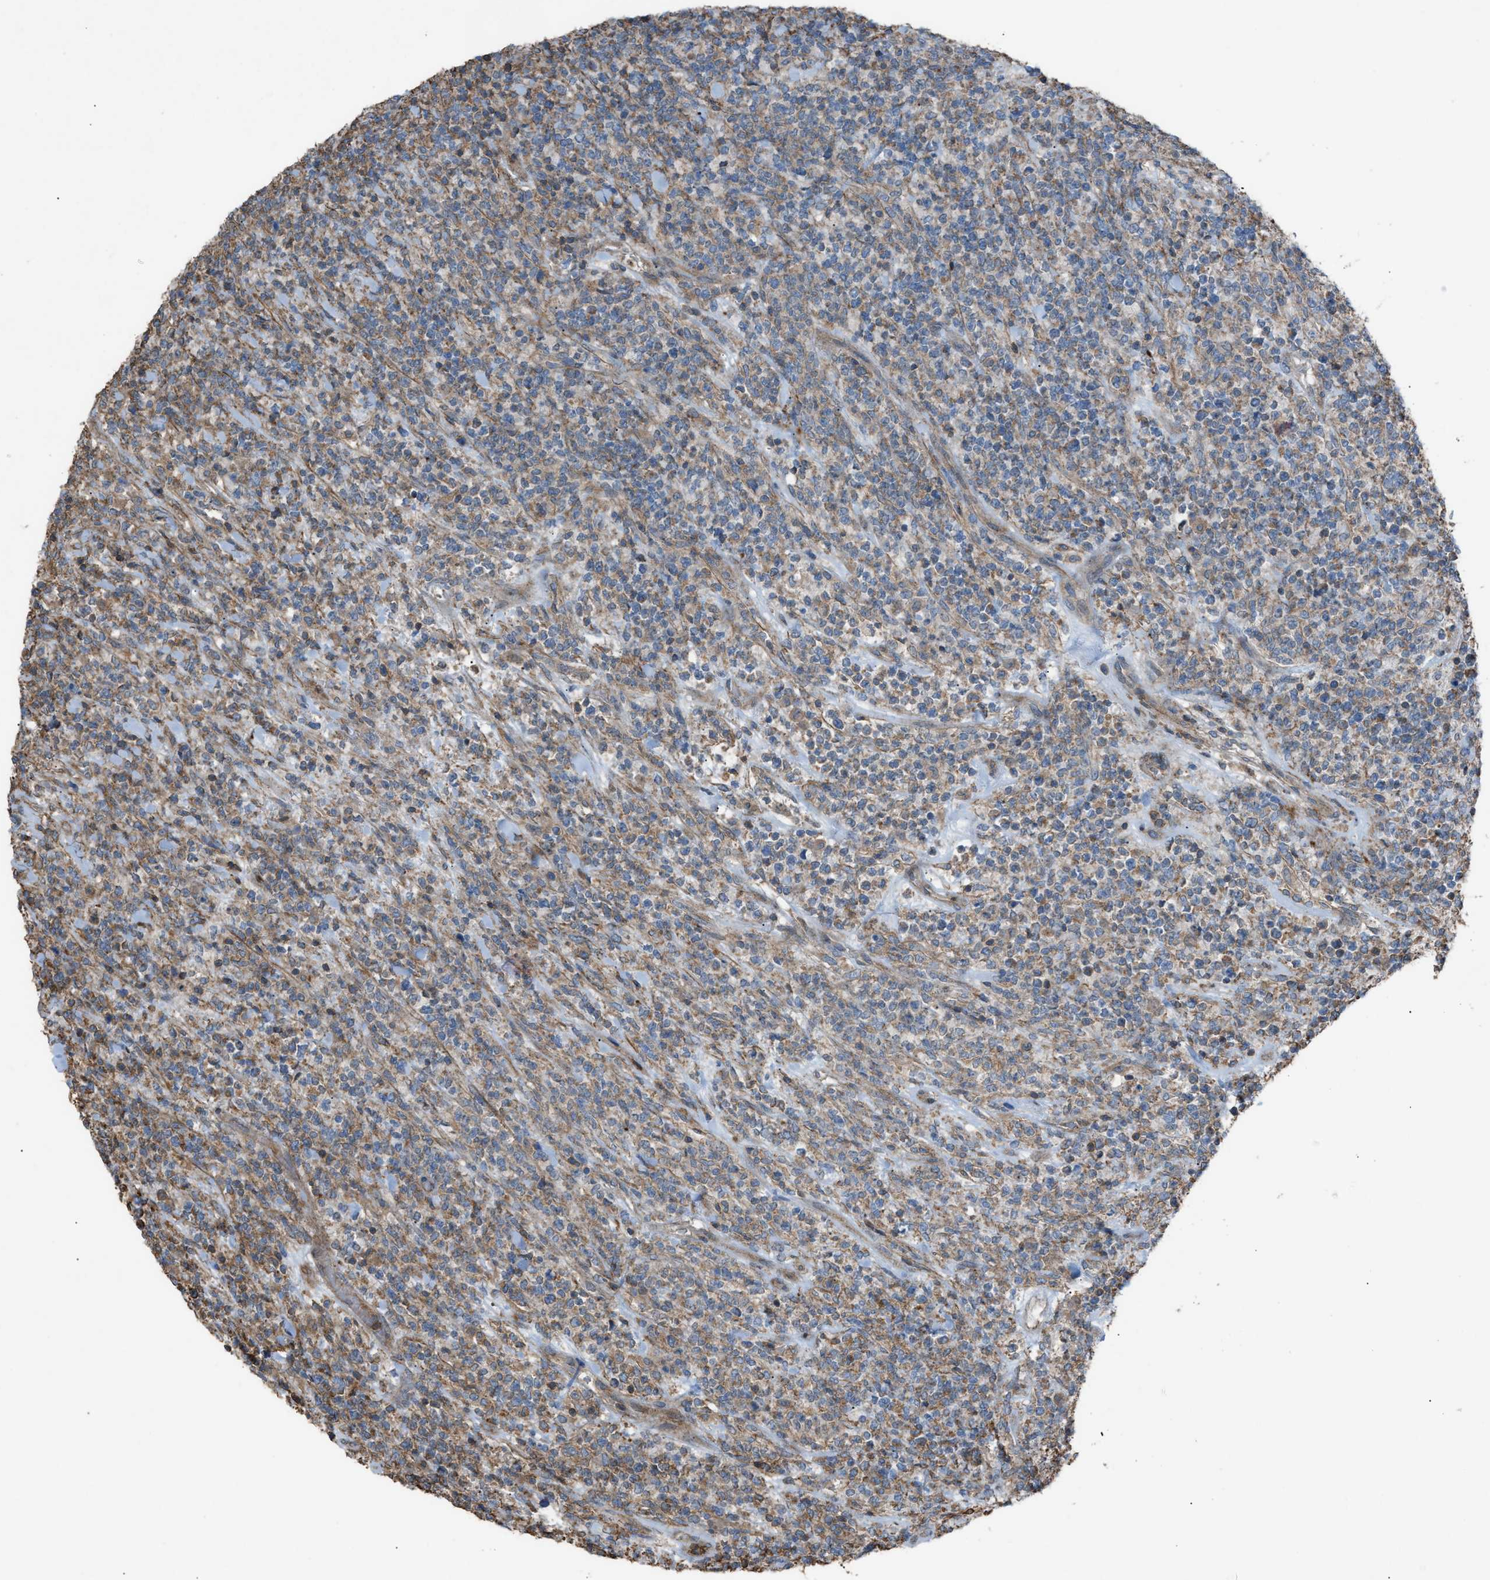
{"staining": {"intensity": "weak", "quantity": ">75%", "location": "cytoplasmic/membranous"}, "tissue": "lymphoma", "cell_type": "Tumor cells", "image_type": "cancer", "snomed": [{"axis": "morphology", "description": "Malignant lymphoma, non-Hodgkin's type, High grade"}, {"axis": "topography", "description": "Soft tissue"}], "caption": "Tumor cells display low levels of weak cytoplasmic/membranous staining in about >75% of cells in lymphoma. The staining is performed using DAB (3,3'-diaminobenzidine) brown chromogen to label protein expression. The nuclei are counter-stained blue using hematoxylin.", "gene": "NCK2", "patient": {"sex": "male", "age": 18}}